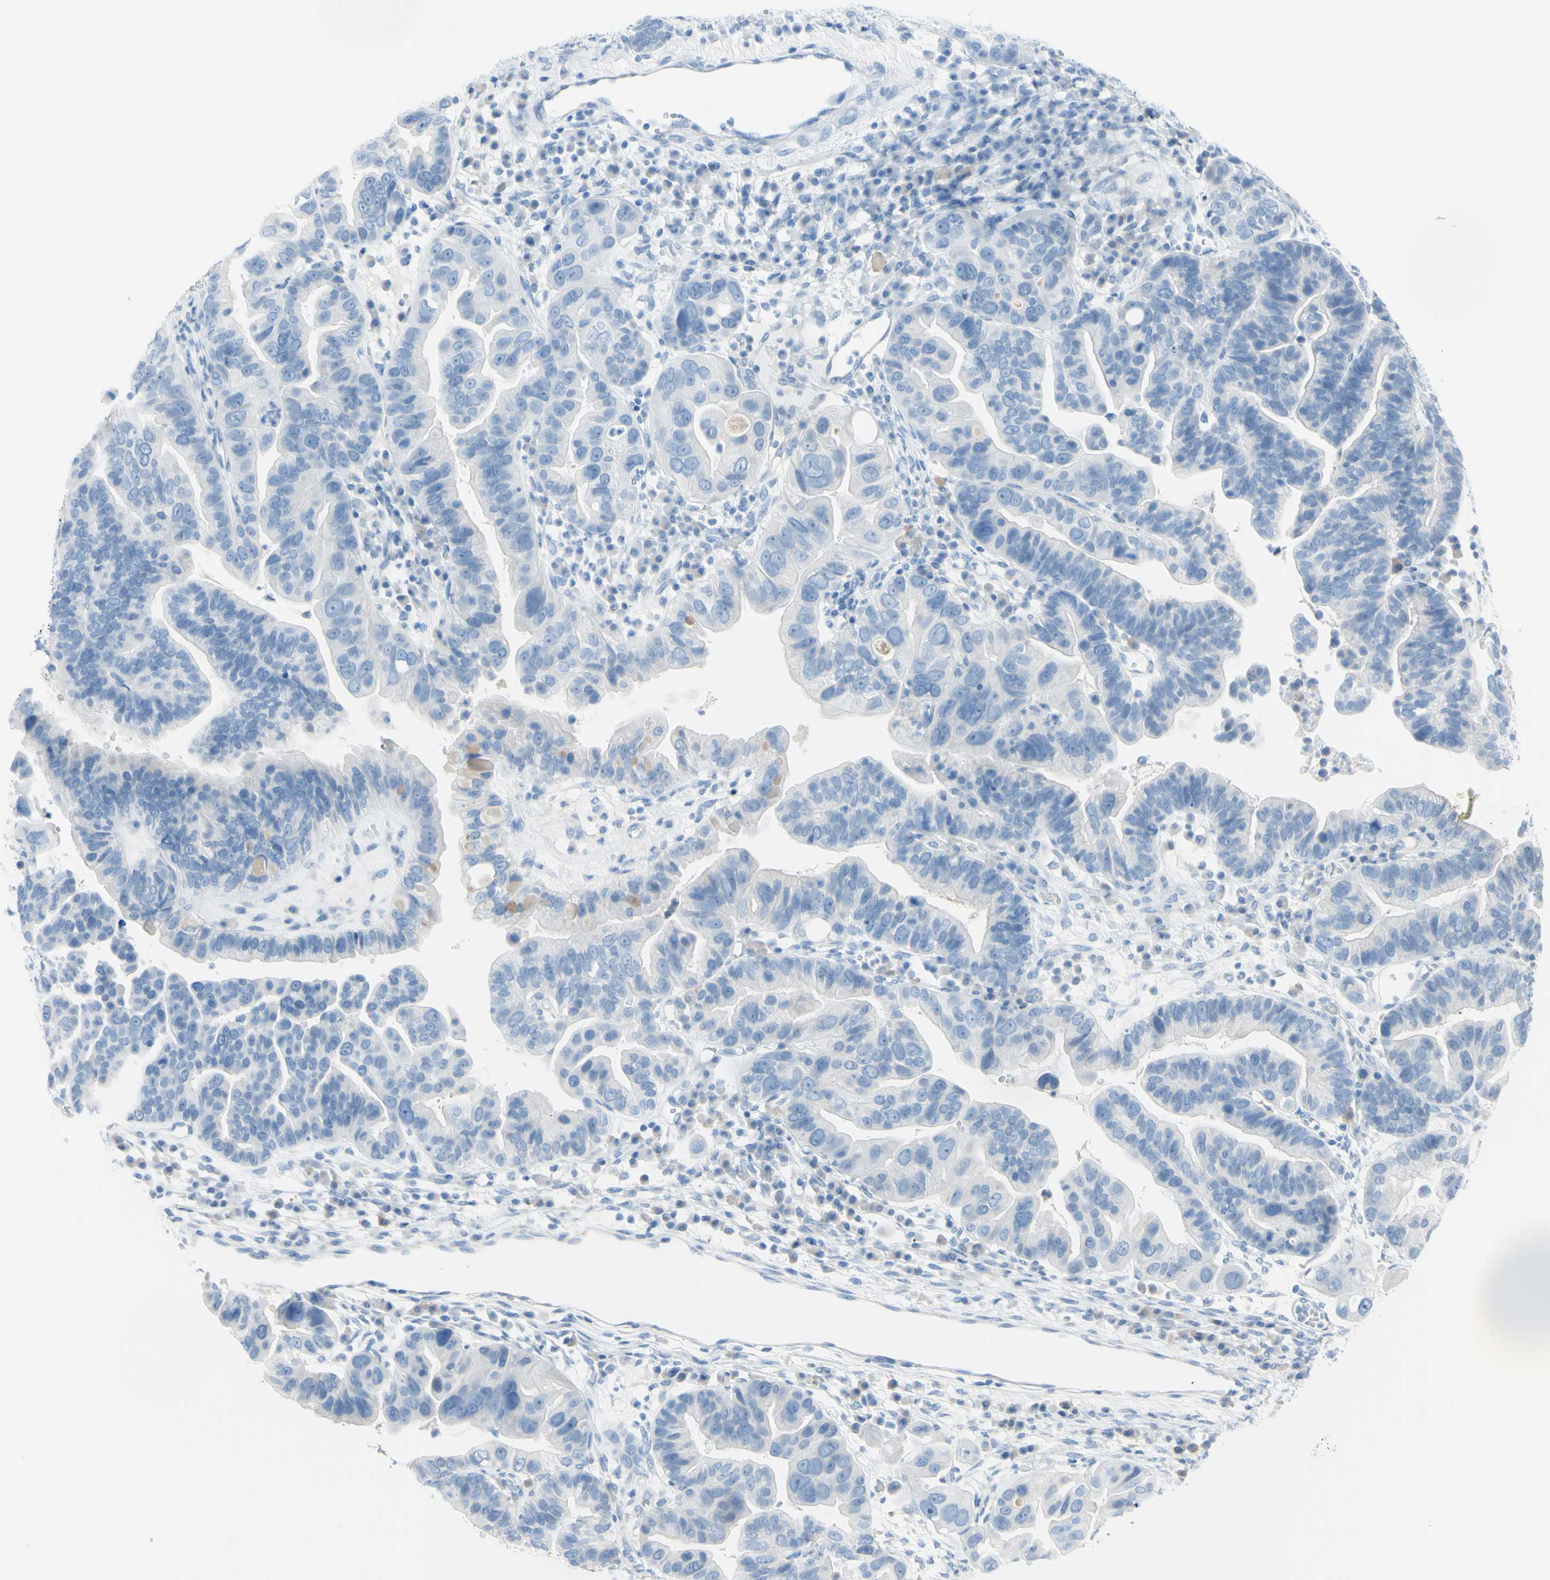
{"staining": {"intensity": "negative", "quantity": "none", "location": "none"}, "tissue": "ovarian cancer", "cell_type": "Tumor cells", "image_type": "cancer", "snomed": [{"axis": "morphology", "description": "Cystadenocarcinoma, serous, NOS"}, {"axis": "topography", "description": "Ovary"}], "caption": "A high-resolution micrograph shows IHC staining of ovarian cancer (serous cystadenocarcinoma), which reveals no significant expression in tumor cells.", "gene": "TFPI2", "patient": {"sex": "female", "age": 56}}